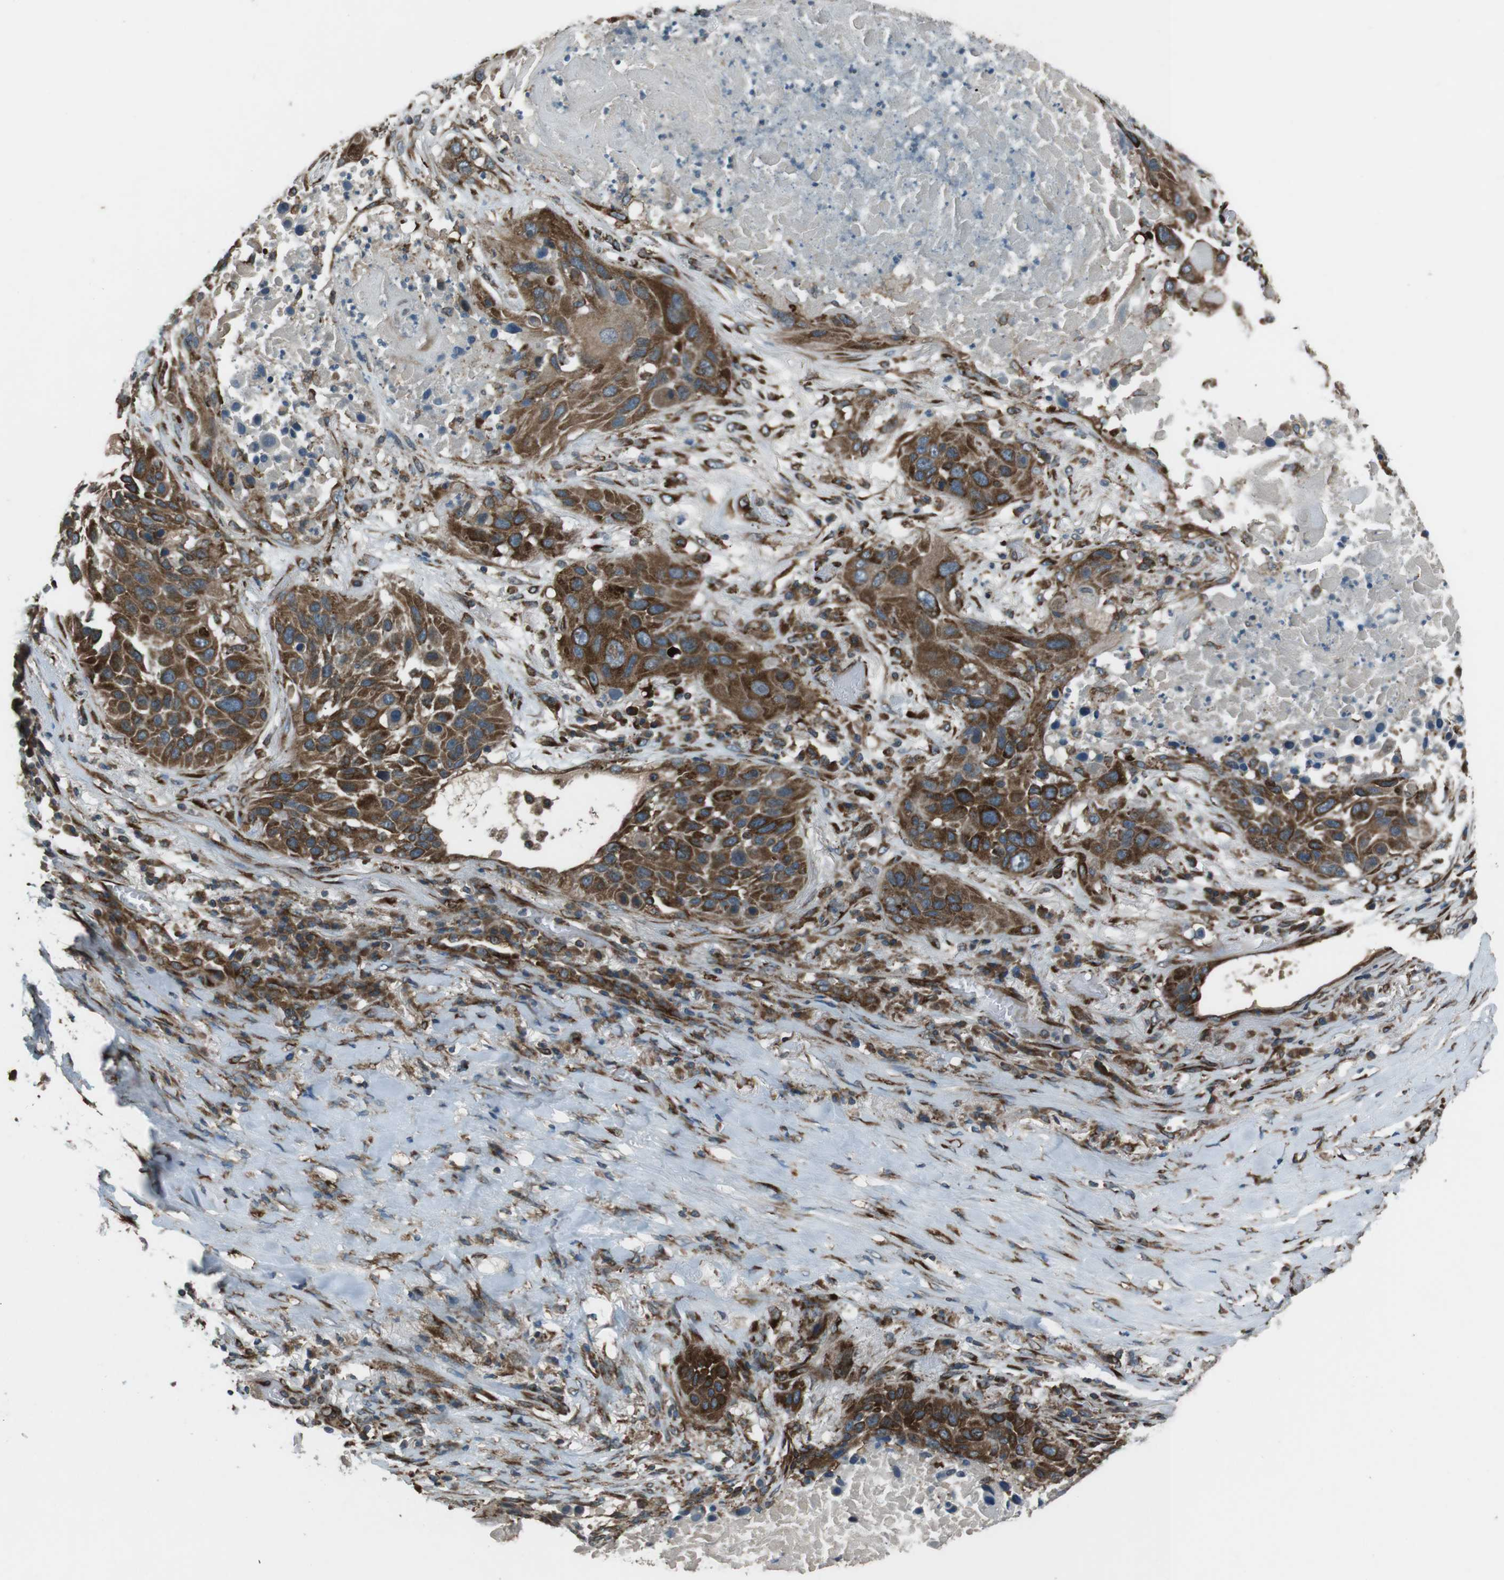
{"staining": {"intensity": "strong", "quantity": ">75%", "location": "cytoplasmic/membranous"}, "tissue": "lung cancer", "cell_type": "Tumor cells", "image_type": "cancer", "snomed": [{"axis": "morphology", "description": "Squamous cell carcinoma, NOS"}, {"axis": "topography", "description": "Lung"}], "caption": "Tumor cells show strong cytoplasmic/membranous positivity in approximately >75% of cells in lung cancer (squamous cell carcinoma).", "gene": "KTN1", "patient": {"sex": "male", "age": 57}}